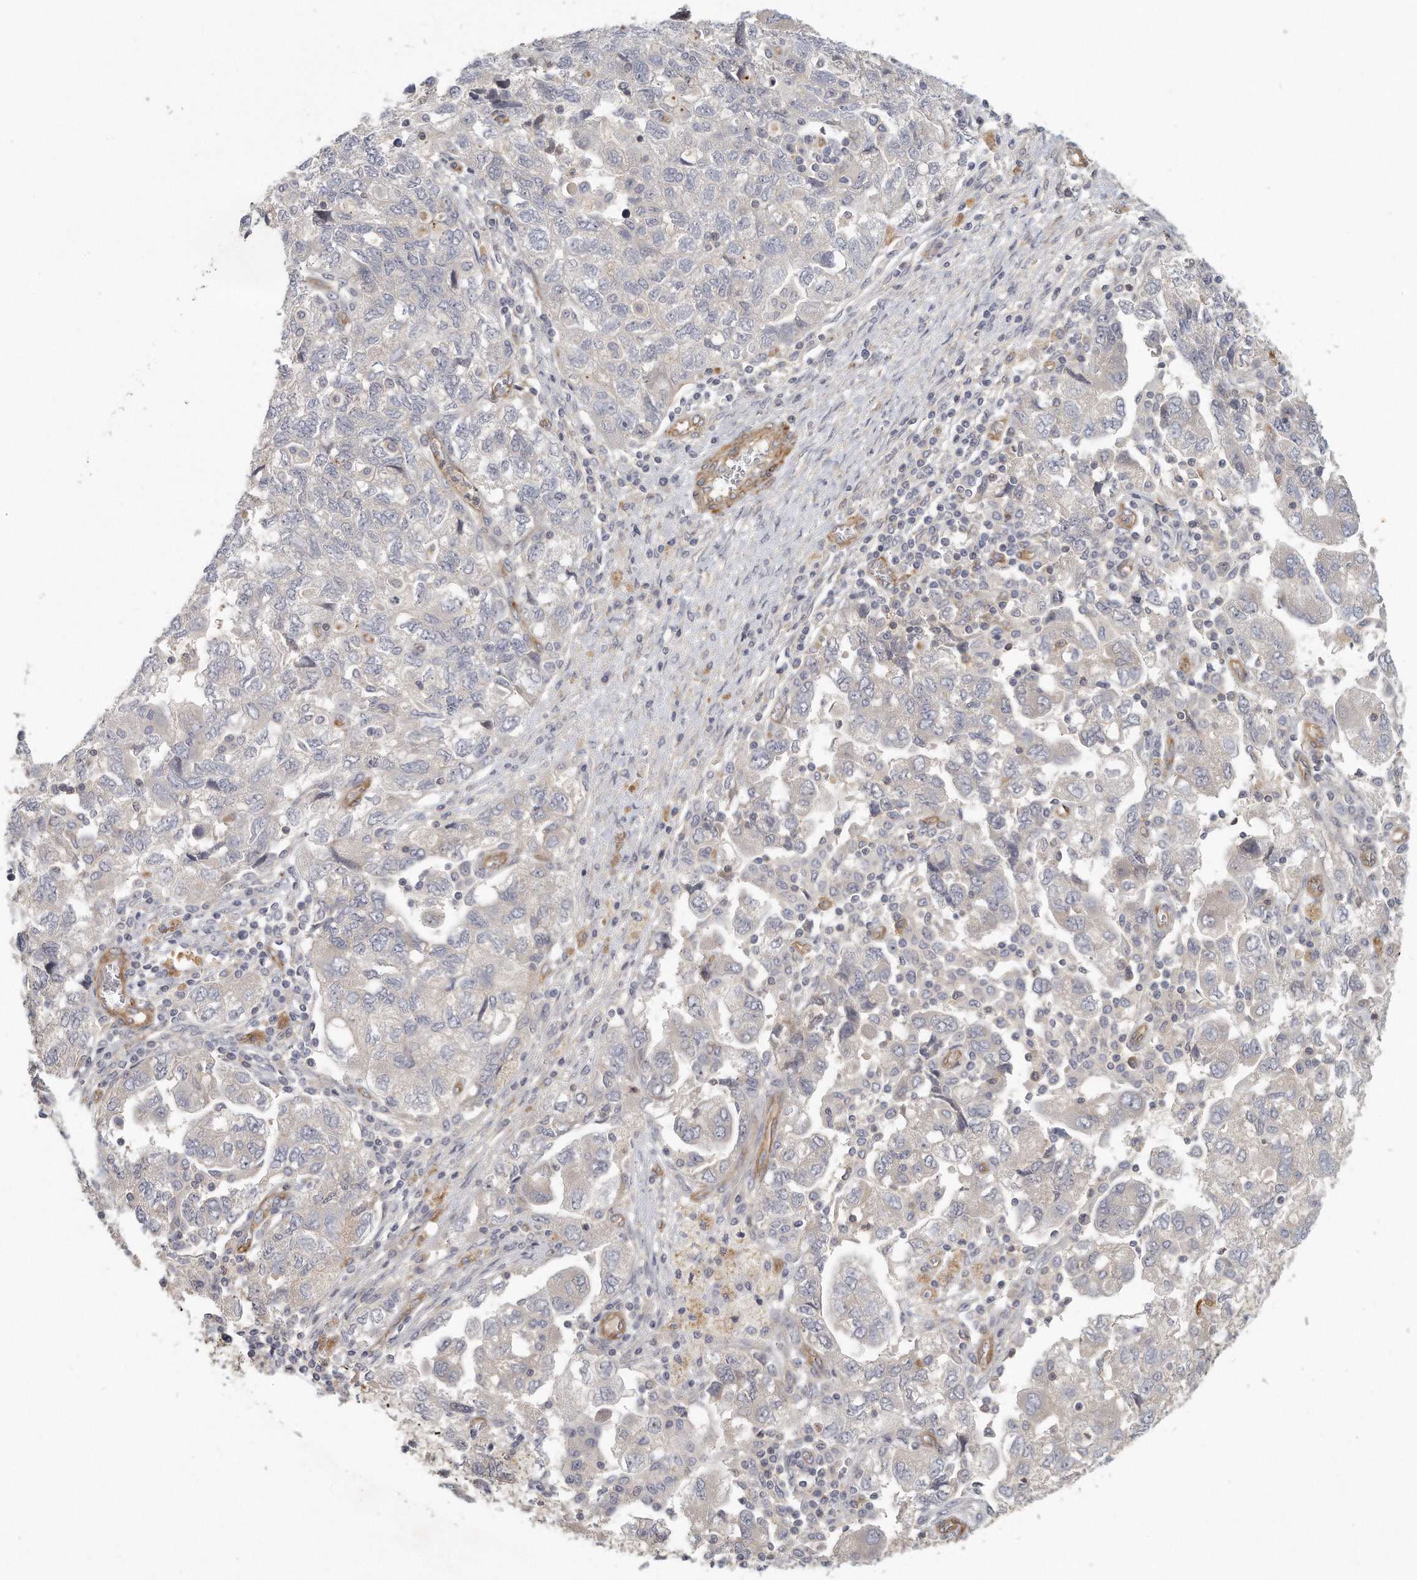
{"staining": {"intensity": "negative", "quantity": "none", "location": "none"}, "tissue": "ovarian cancer", "cell_type": "Tumor cells", "image_type": "cancer", "snomed": [{"axis": "morphology", "description": "Carcinoma, NOS"}, {"axis": "morphology", "description": "Cystadenocarcinoma, serous, NOS"}, {"axis": "topography", "description": "Ovary"}], "caption": "This is an immunohistochemistry micrograph of ovarian cancer (serous cystadenocarcinoma). There is no expression in tumor cells.", "gene": "MTERF4", "patient": {"sex": "female", "age": 69}}